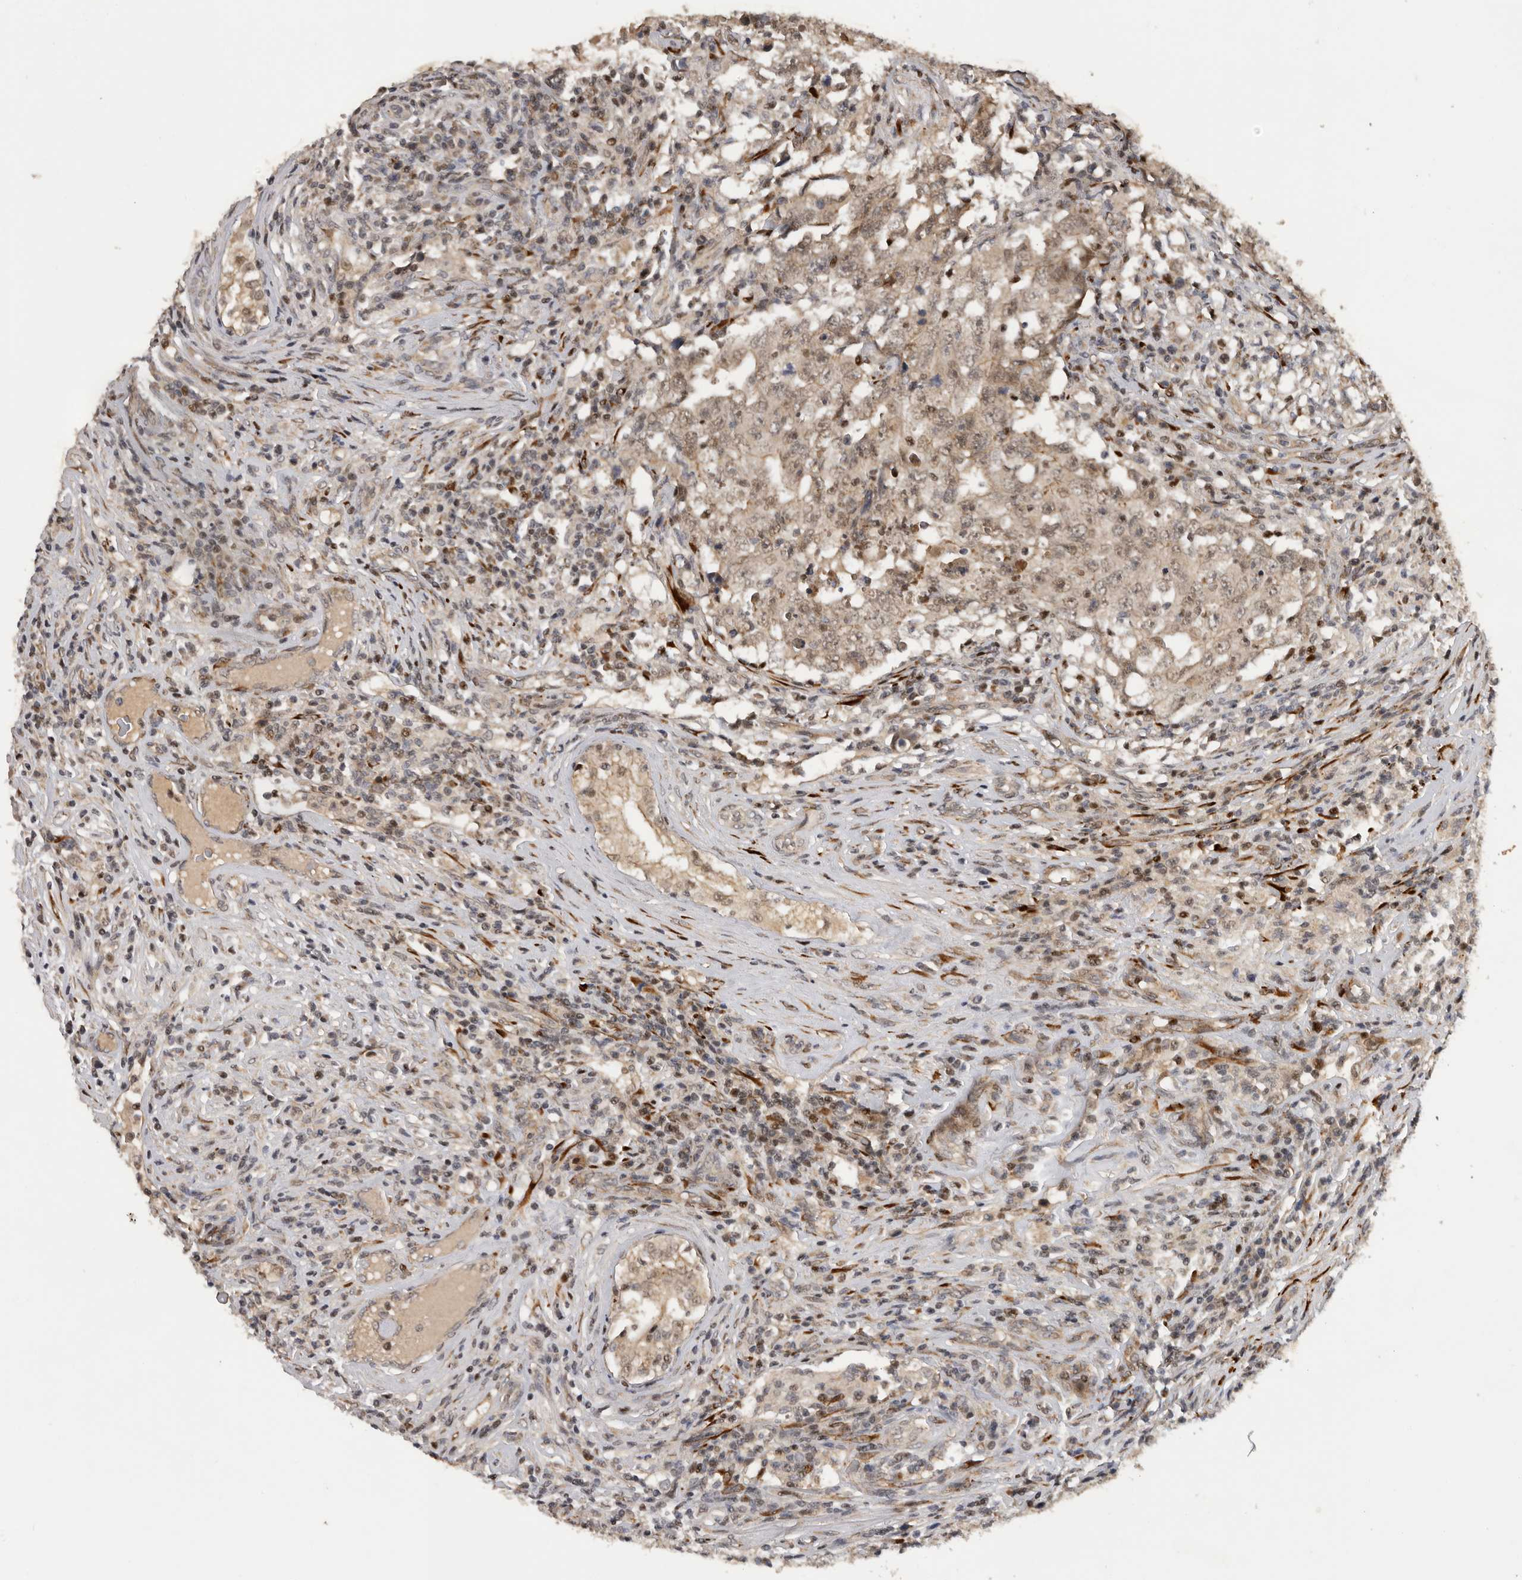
{"staining": {"intensity": "moderate", "quantity": ">75%", "location": "cytoplasmic/membranous,nuclear"}, "tissue": "testis cancer", "cell_type": "Tumor cells", "image_type": "cancer", "snomed": [{"axis": "morphology", "description": "Carcinoma, Embryonal, NOS"}, {"axis": "topography", "description": "Testis"}], "caption": "Brown immunohistochemical staining in testis cancer demonstrates moderate cytoplasmic/membranous and nuclear staining in approximately >75% of tumor cells.", "gene": "HENMT1", "patient": {"sex": "male", "age": 26}}